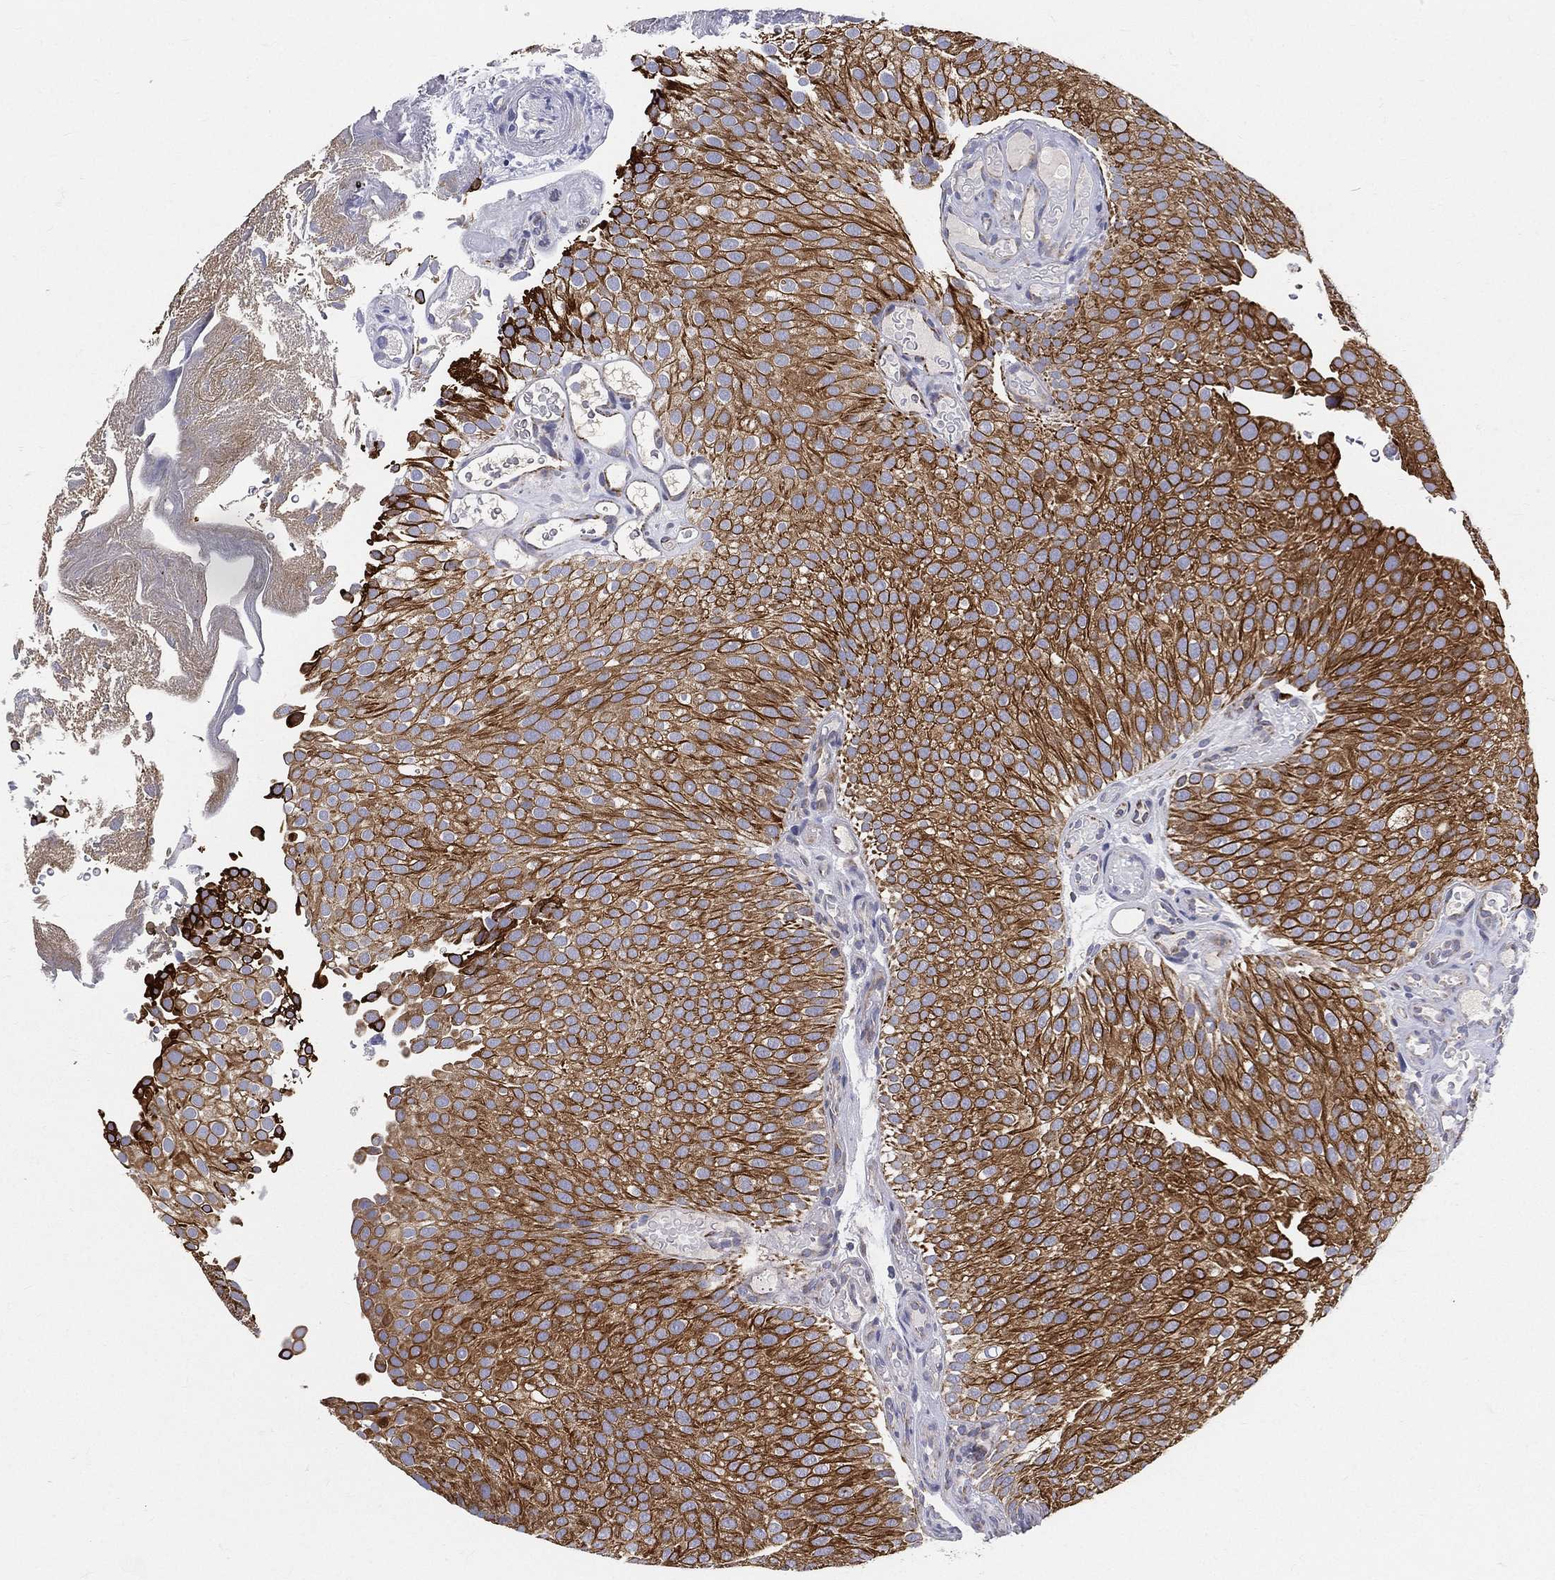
{"staining": {"intensity": "strong", "quantity": ">75%", "location": "cytoplasmic/membranous"}, "tissue": "urothelial cancer", "cell_type": "Tumor cells", "image_type": "cancer", "snomed": [{"axis": "morphology", "description": "Urothelial carcinoma, Low grade"}, {"axis": "topography", "description": "Urinary bladder"}], "caption": "Low-grade urothelial carcinoma was stained to show a protein in brown. There is high levels of strong cytoplasmic/membranous expression in about >75% of tumor cells. The staining was performed using DAB (3,3'-diaminobenzidine), with brown indicating positive protein expression. Nuclei are stained blue with hematoxylin.", "gene": "PWWP3A", "patient": {"sex": "male", "age": 78}}